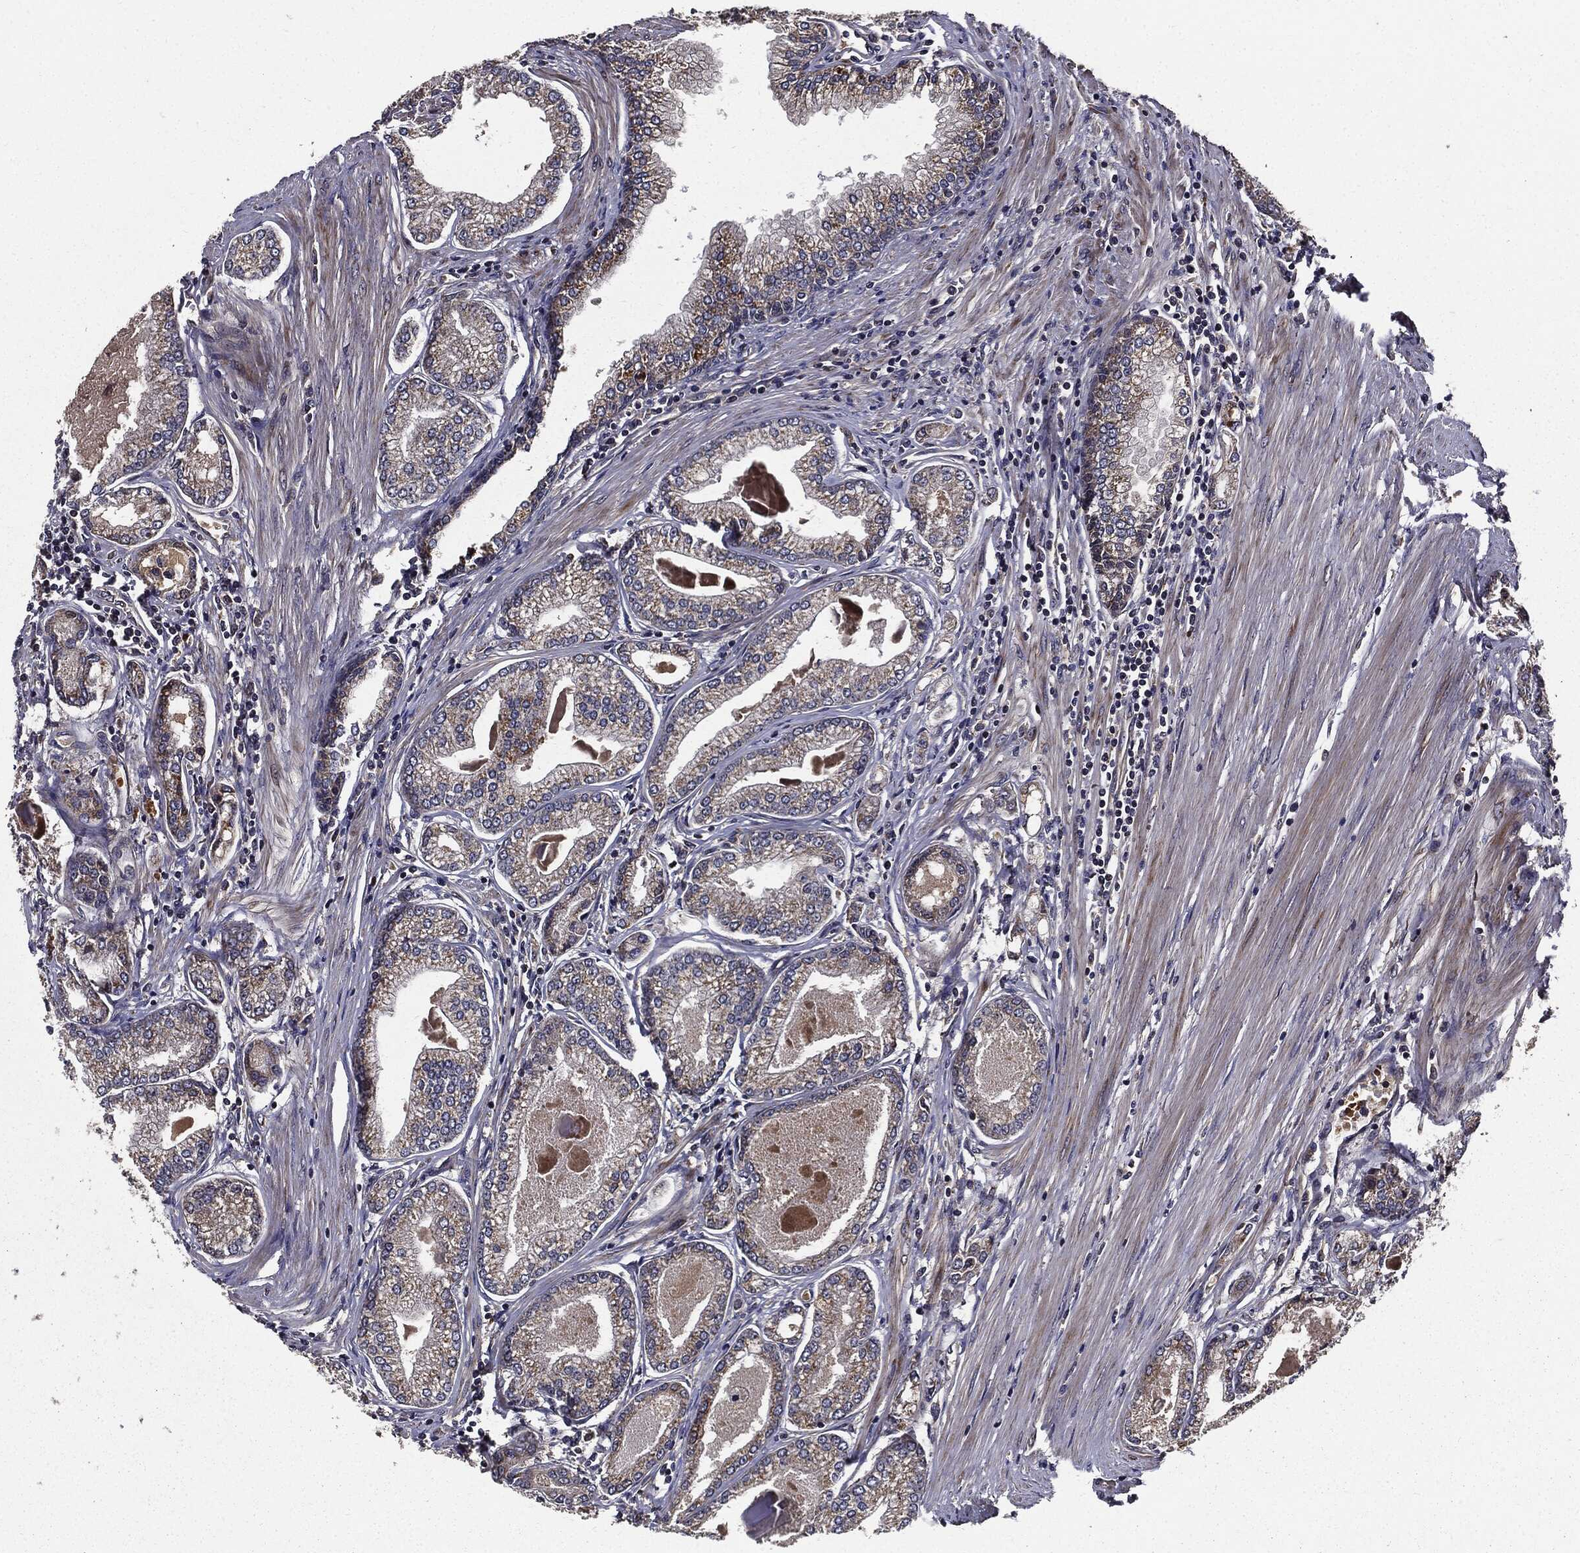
{"staining": {"intensity": "negative", "quantity": "none", "location": "none"}, "tissue": "prostate cancer", "cell_type": "Tumor cells", "image_type": "cancer", "snomed": [{"axis": "morphology", "description": "Adenocarcinoma, Low grade"}, {"axis": "topography", "description": "Prostate"}], "caption": "Micrograph shows no significant protein expression in tumor cells of prostate cancer (low-grade adenocarcinoma).", "gene": "HTT", "patient": {"sex": "male", "age": 72}}